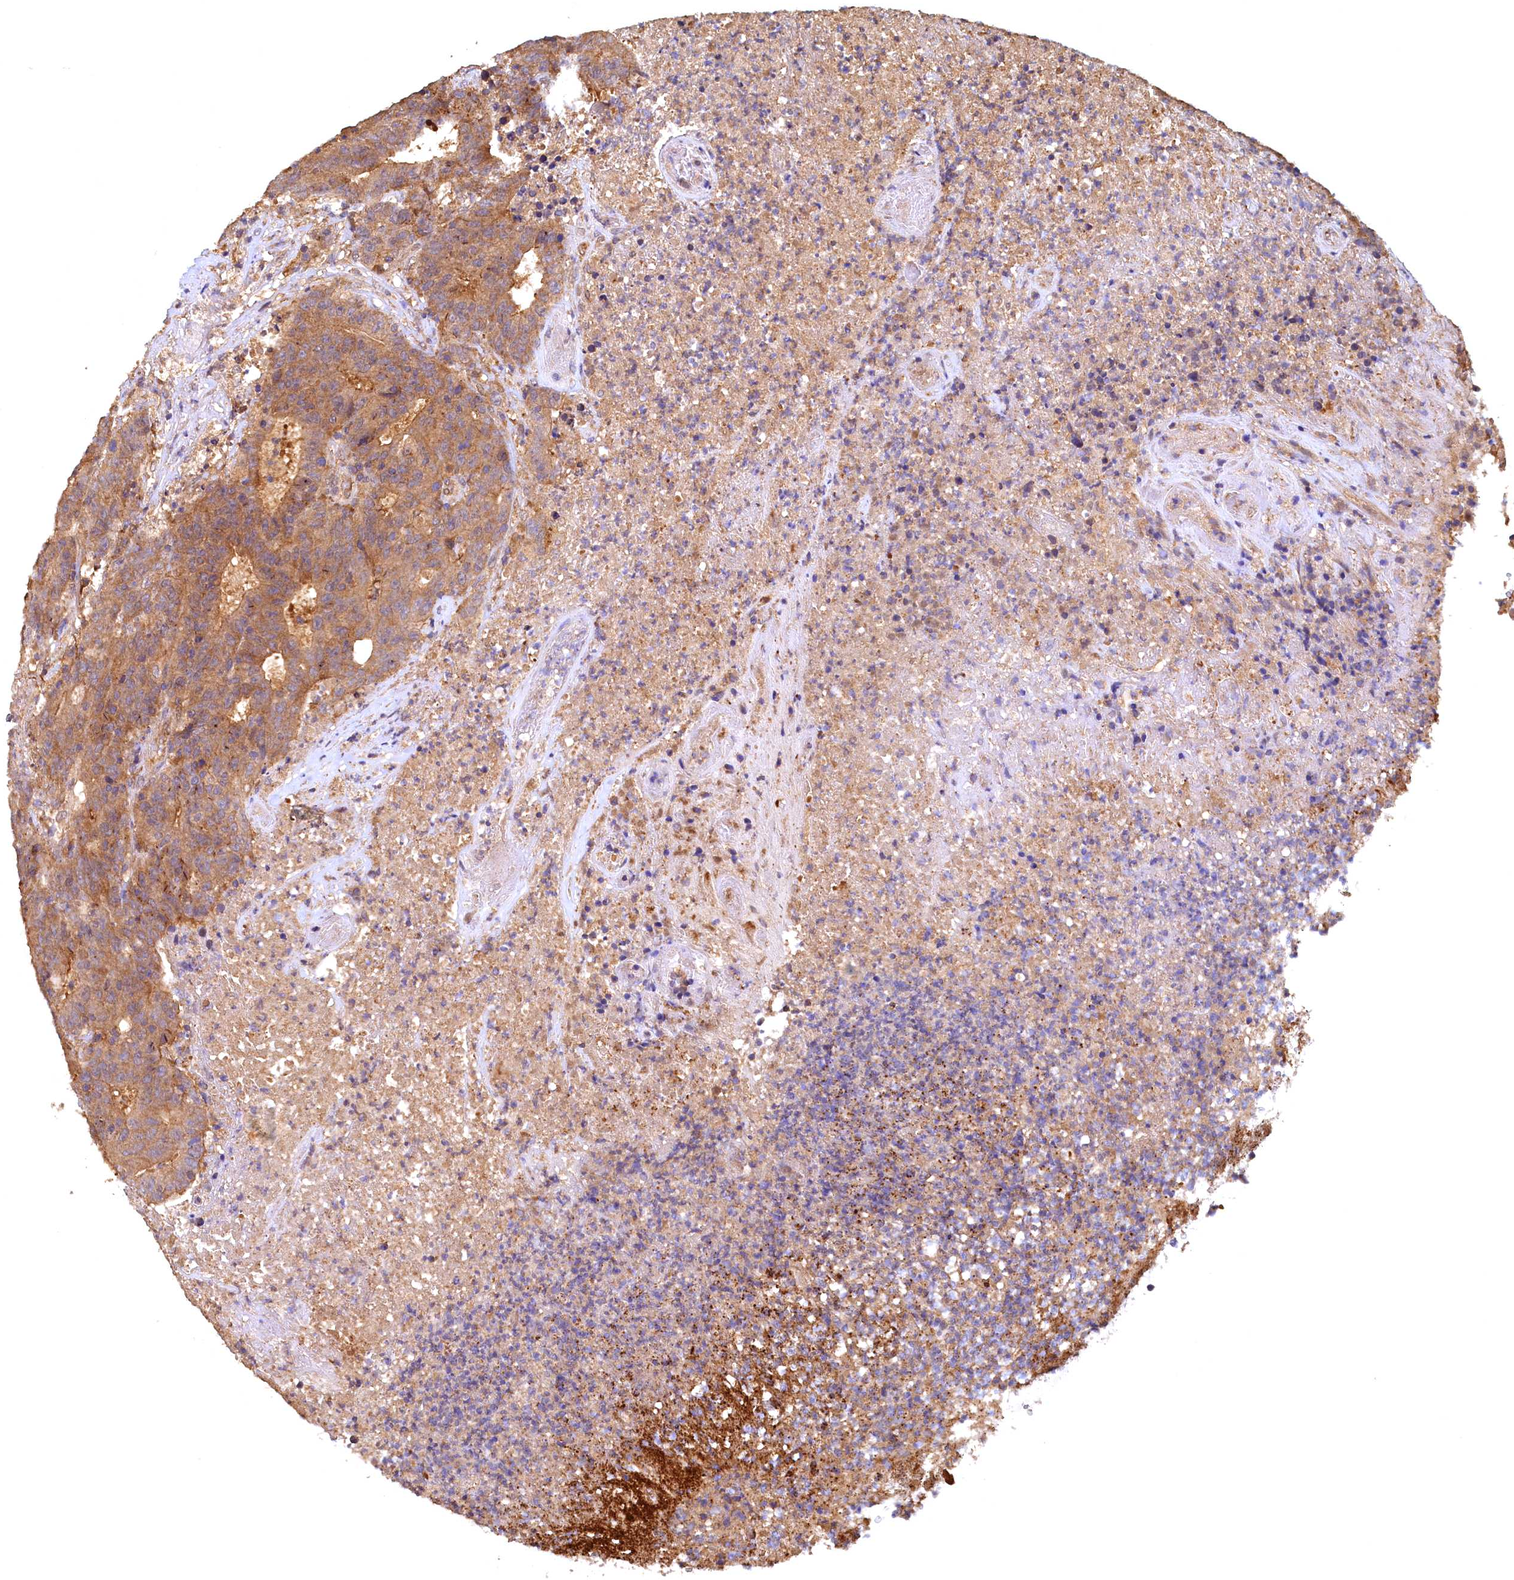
{"staining": {"intensity": "moderate", "quantity": ">75%", "location": "cytoplasmic/membranous"}, "tissue": "colorectal cancer", "cell_type": "Tumor cells", "image_type": "cancer", "snomed": [{"axis": "morphology", "description": "Adenocarcinoma, NOS"}, {"axis": "topography", "description": "Colon"}], "caption": "Colorectal cancer (adenocarcinoma) stained with DAB IHC demonstrates medium levels of moderate cytoplasmic/membranous staining in approximately >75% of tumor cells.", "gene": "UBL7", "patient": {"sex": "female", "age": 75}}